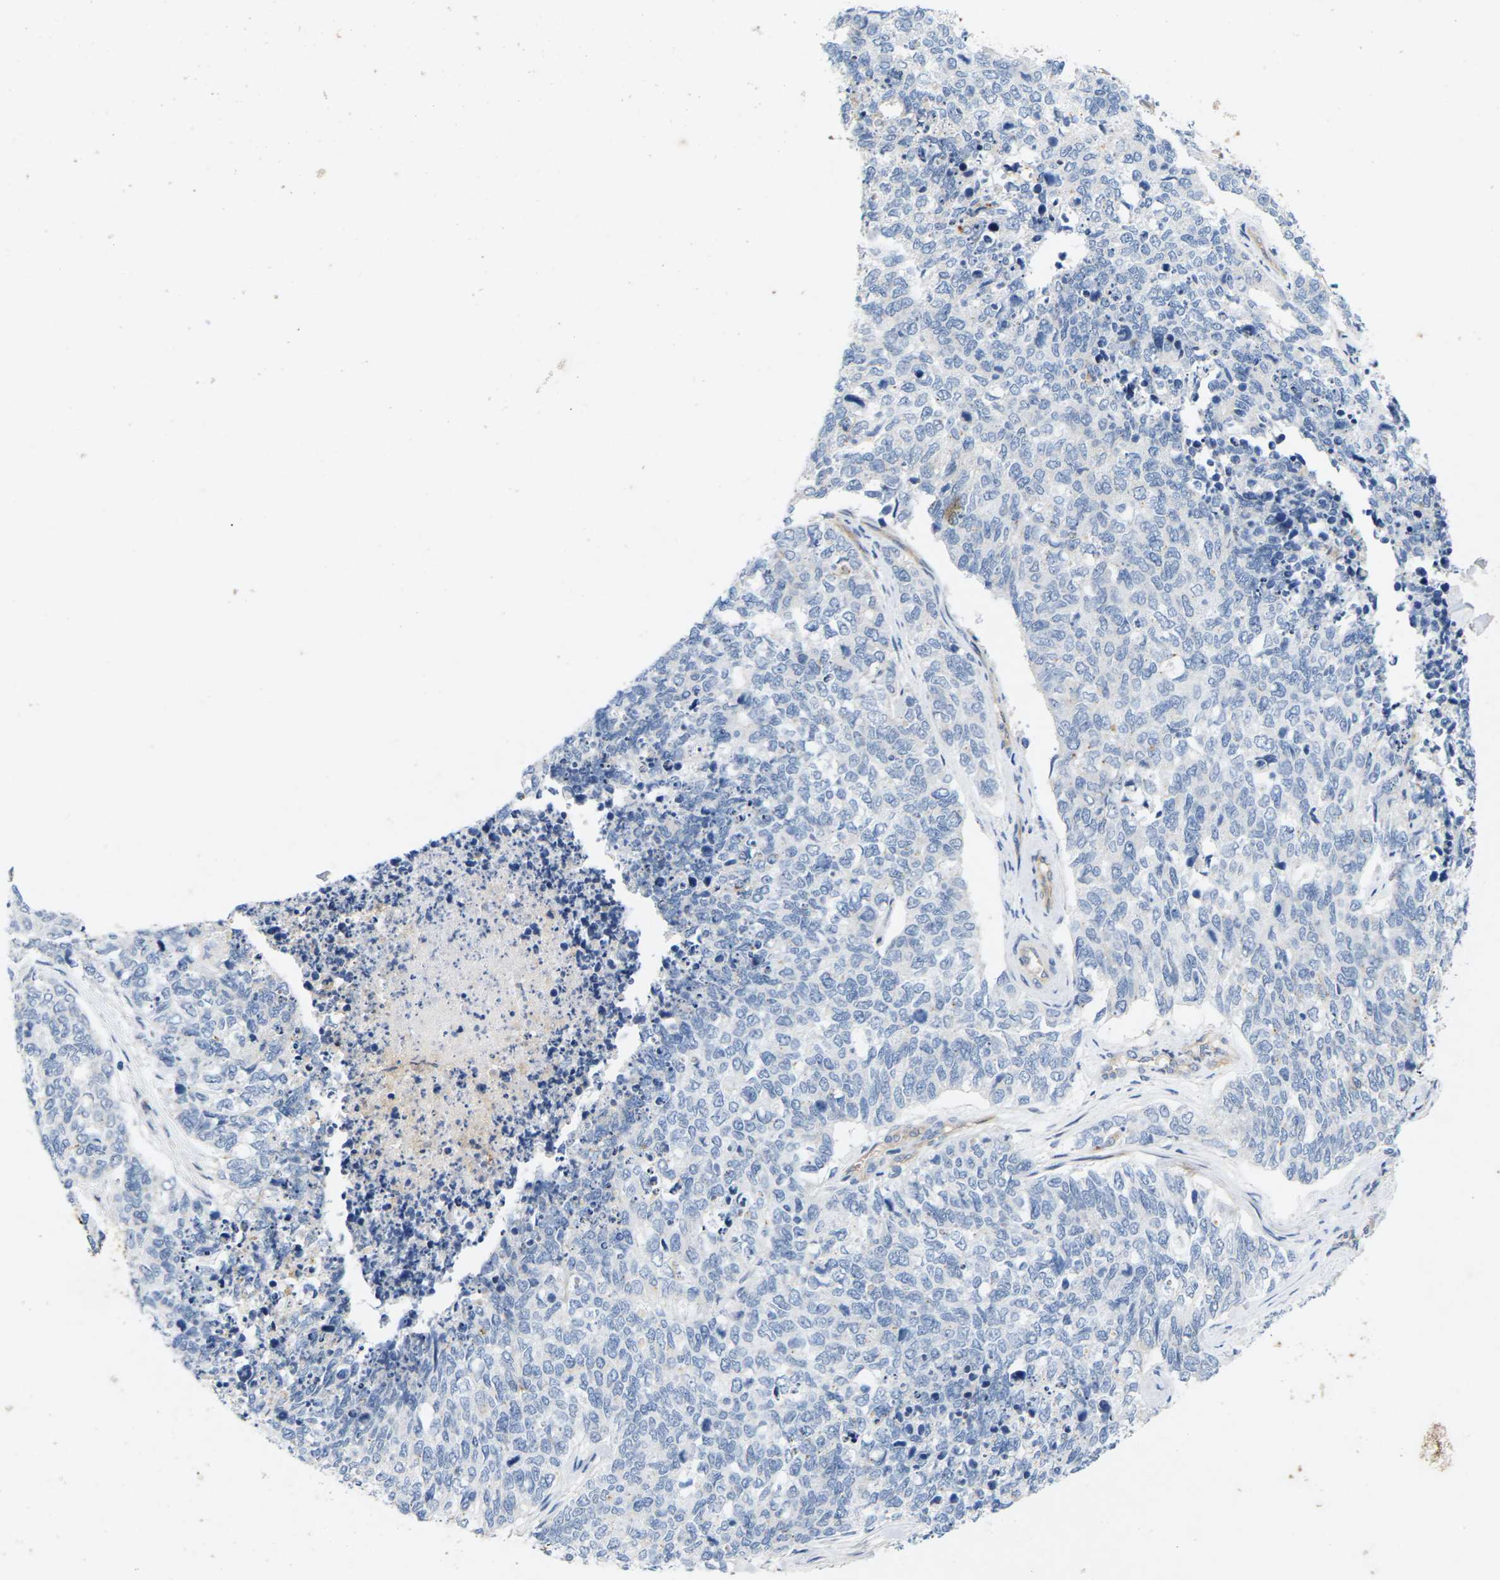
{"staining": {"intensity": "negative", "quantity": "none", "location": "none"}, "tissue": "cervical cancer", "cell_type": "Tumor cells", "image_type": "cancer", "snomed": [{"axis": "morphology", "description": "Squamous cell carcinoma, NOS"}, {"axis": "topography", "description": "Cervix"}], "caption": "Tumor cells are negative for brown protein staining in cervical squamous cell carcinoma.", "gene": "ITGA5", "patient": {"sex": "female", "age": 63}}